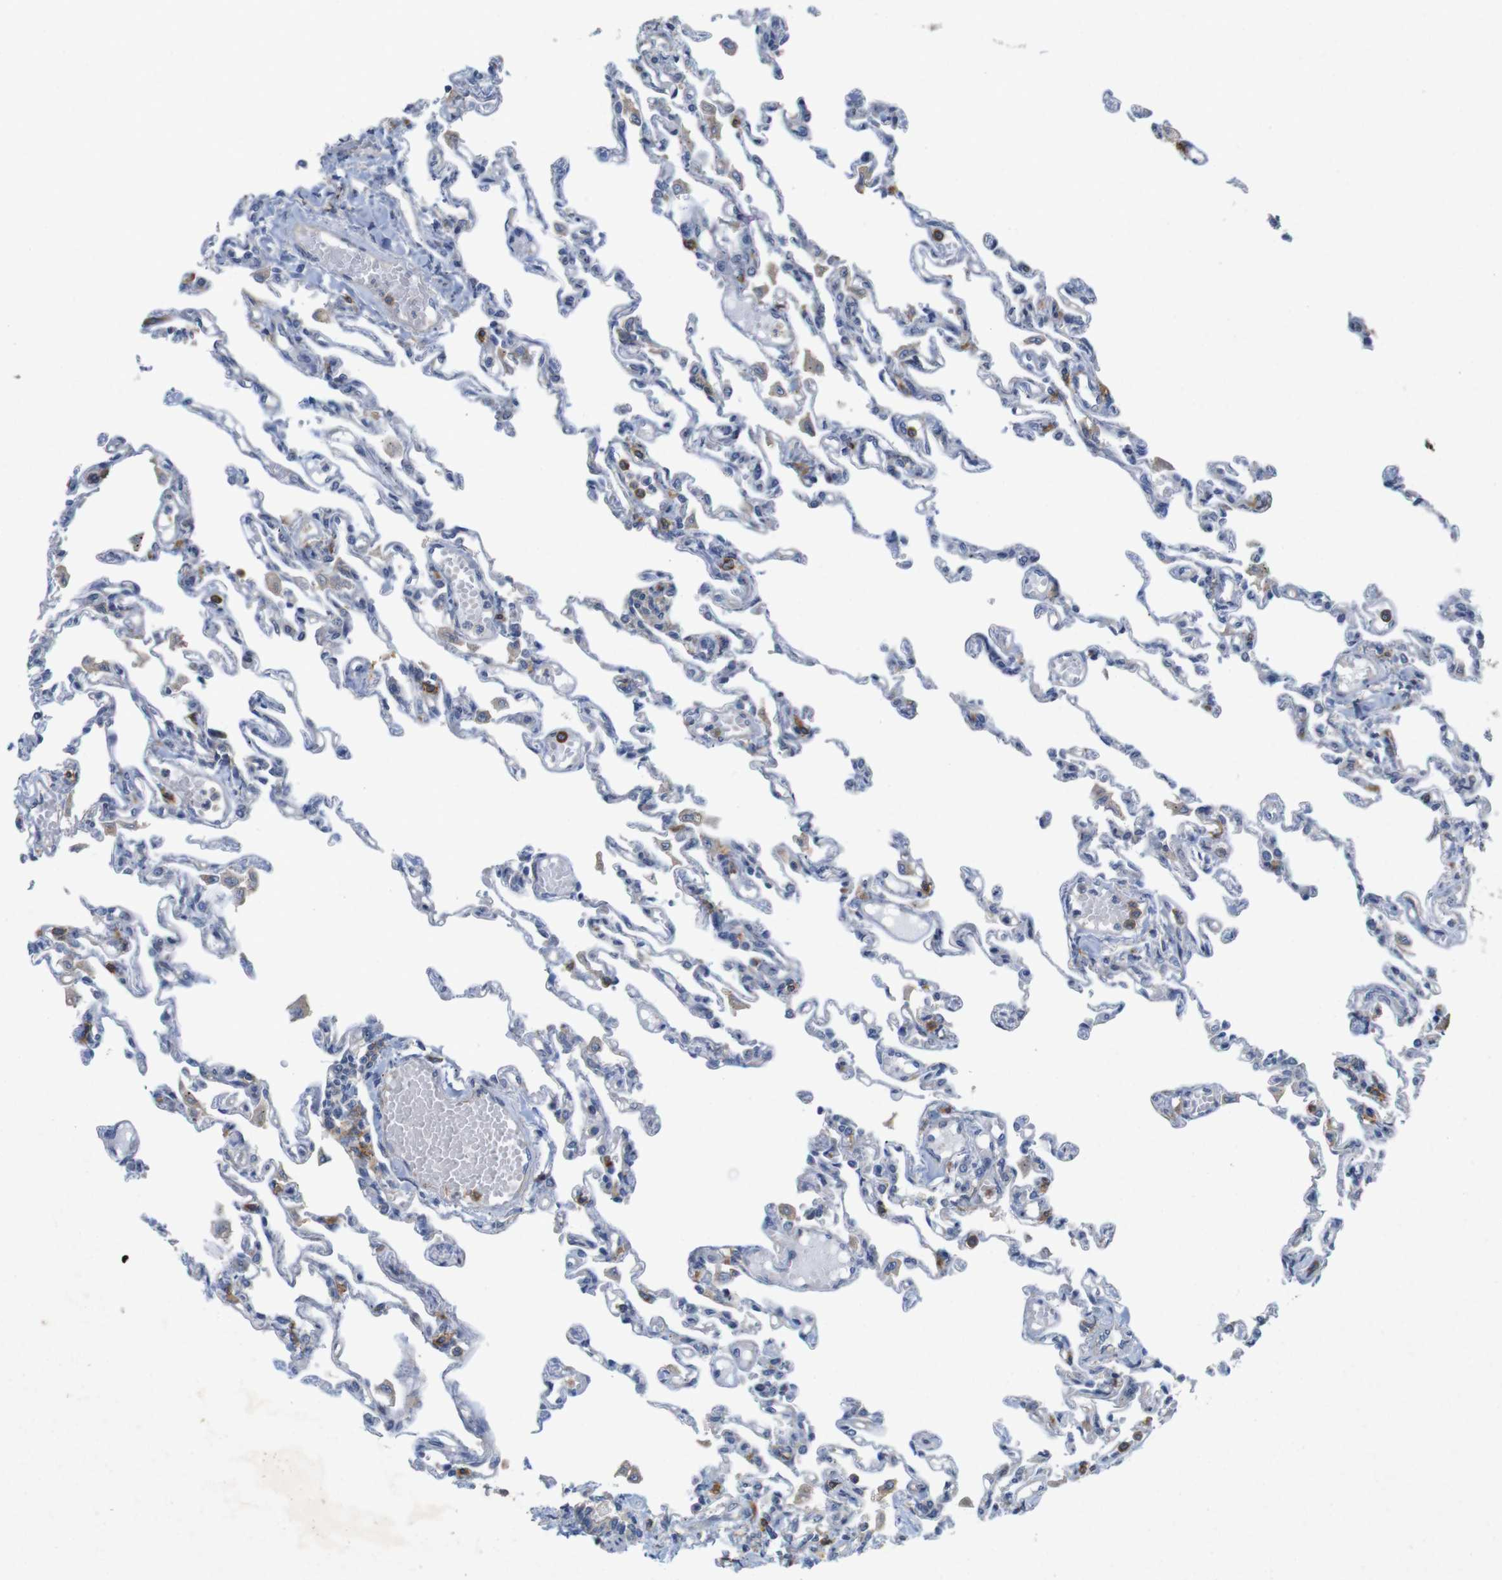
{"staining": {"intensity": "negative", "quantity": "none", "location": "none"}, "tissue": "lung", "cell_type": "Alveolar cells", "image_type": "normal", "snomed": [{"axis": "morphology", "description": "Normal tissue, NOS"}, {"axis": "topography", "description": "Lung"}], "caption": "Alveolar cells show no significant expression in benign lung. (DAB (3,3'-diaminobenzidine) immunohistochemistry (IHC) with hematoxylin counter stain).", "gene": "SIGLEC8", "patient": {"sex": "male", "age": 21}}